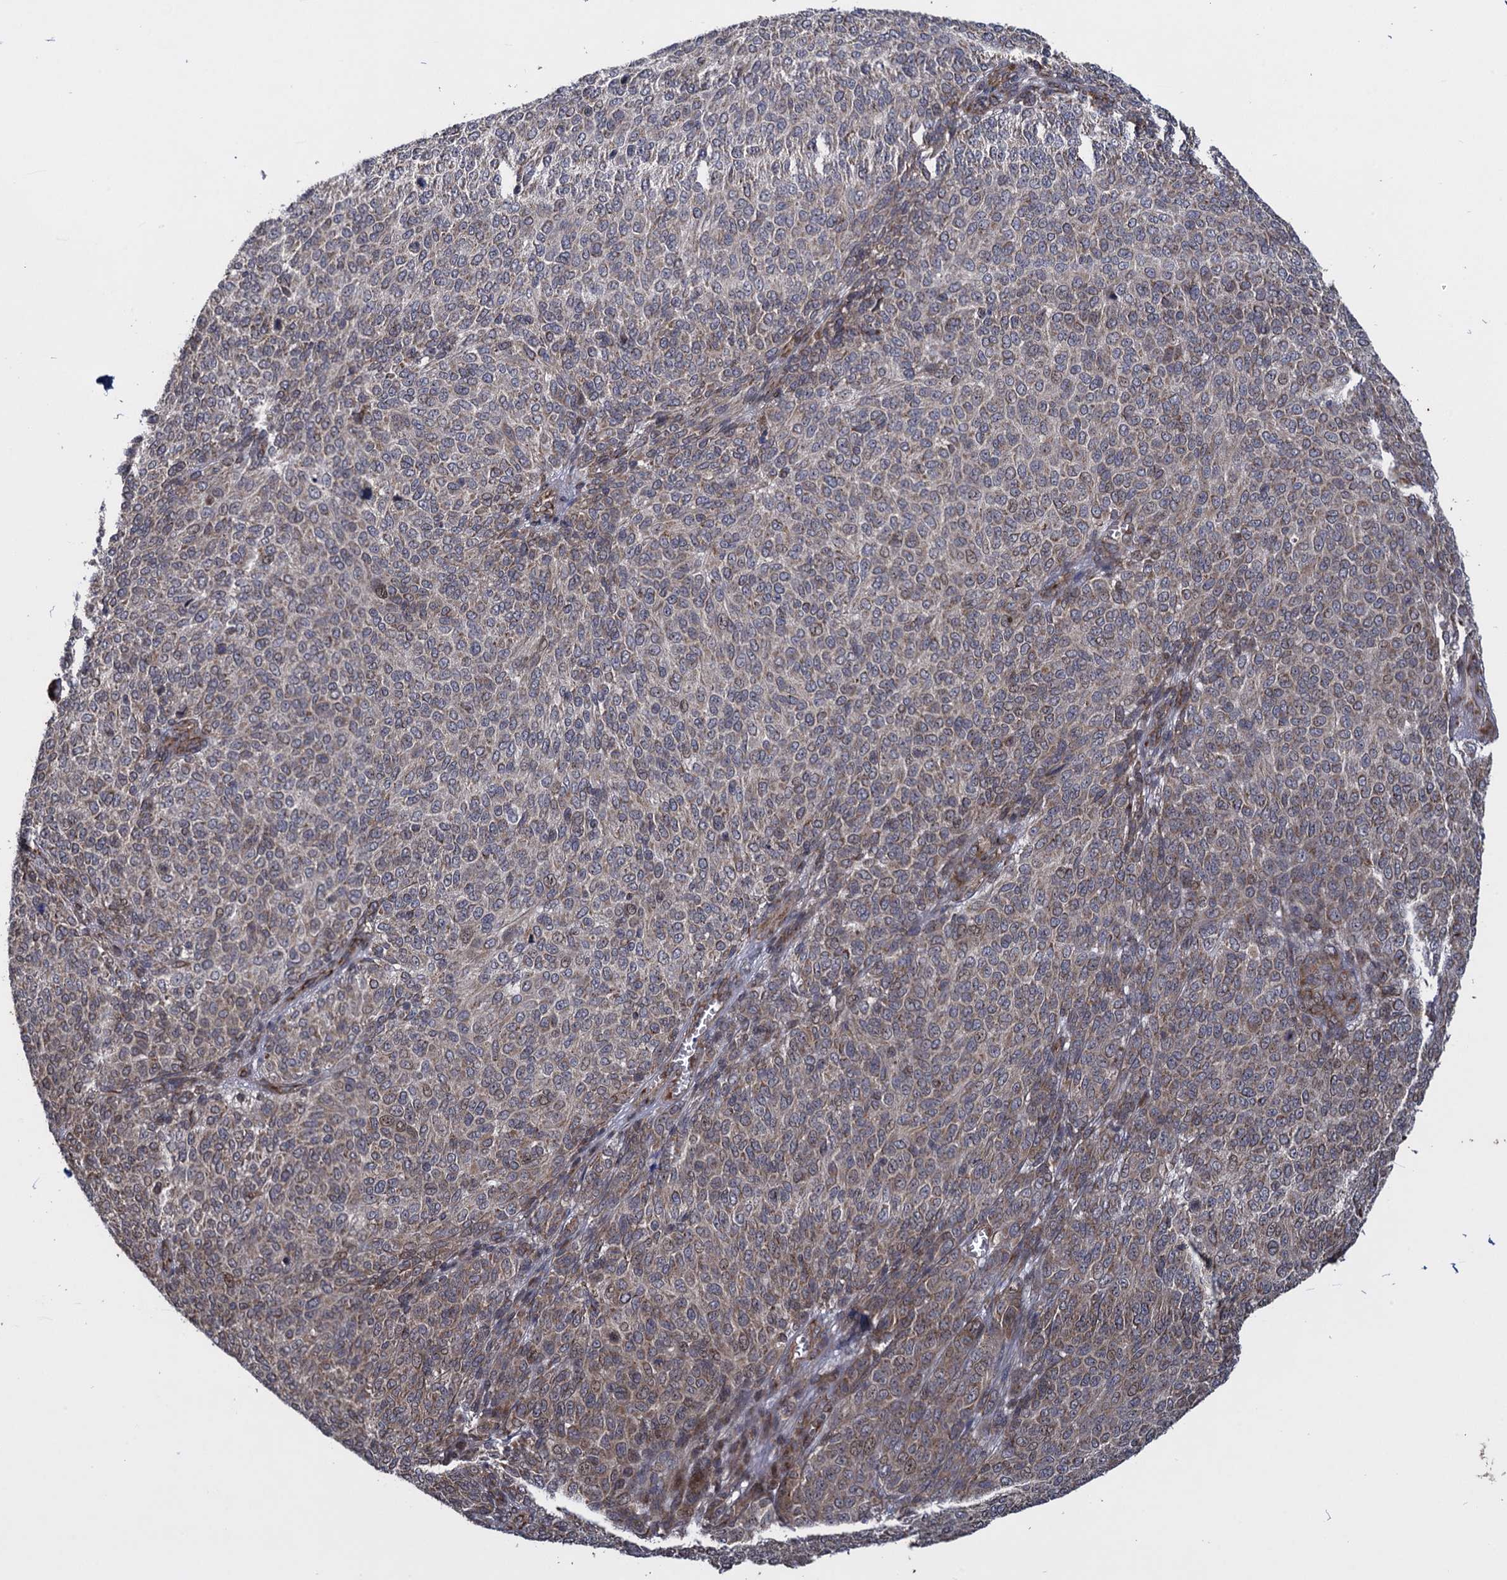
{"staining": {"intensity": "weak", "quantity": "25%-75%", "location": "cytoplasmic/membranous"}, "tissue": "melanoma", "cell_type": "Tumor cells", "image_type": "cancer", "snomed": [{"axis": "morphology", "description": "Malignant melanoma, NOS"}, {"axis": "topography", "description": "Skin"}], "caption": "Immunohistochemistry (IHC) image of neoplastic tissue: melanoma stained using IHC reveals low levels of weak protein expression localized specifically in the cytoplasmic/membranous of tumor cells, appearing as a cytoplasmic/membranous brown color.", "gene": "HAUS1", "patient": {"sex": "male", "age": 49}}